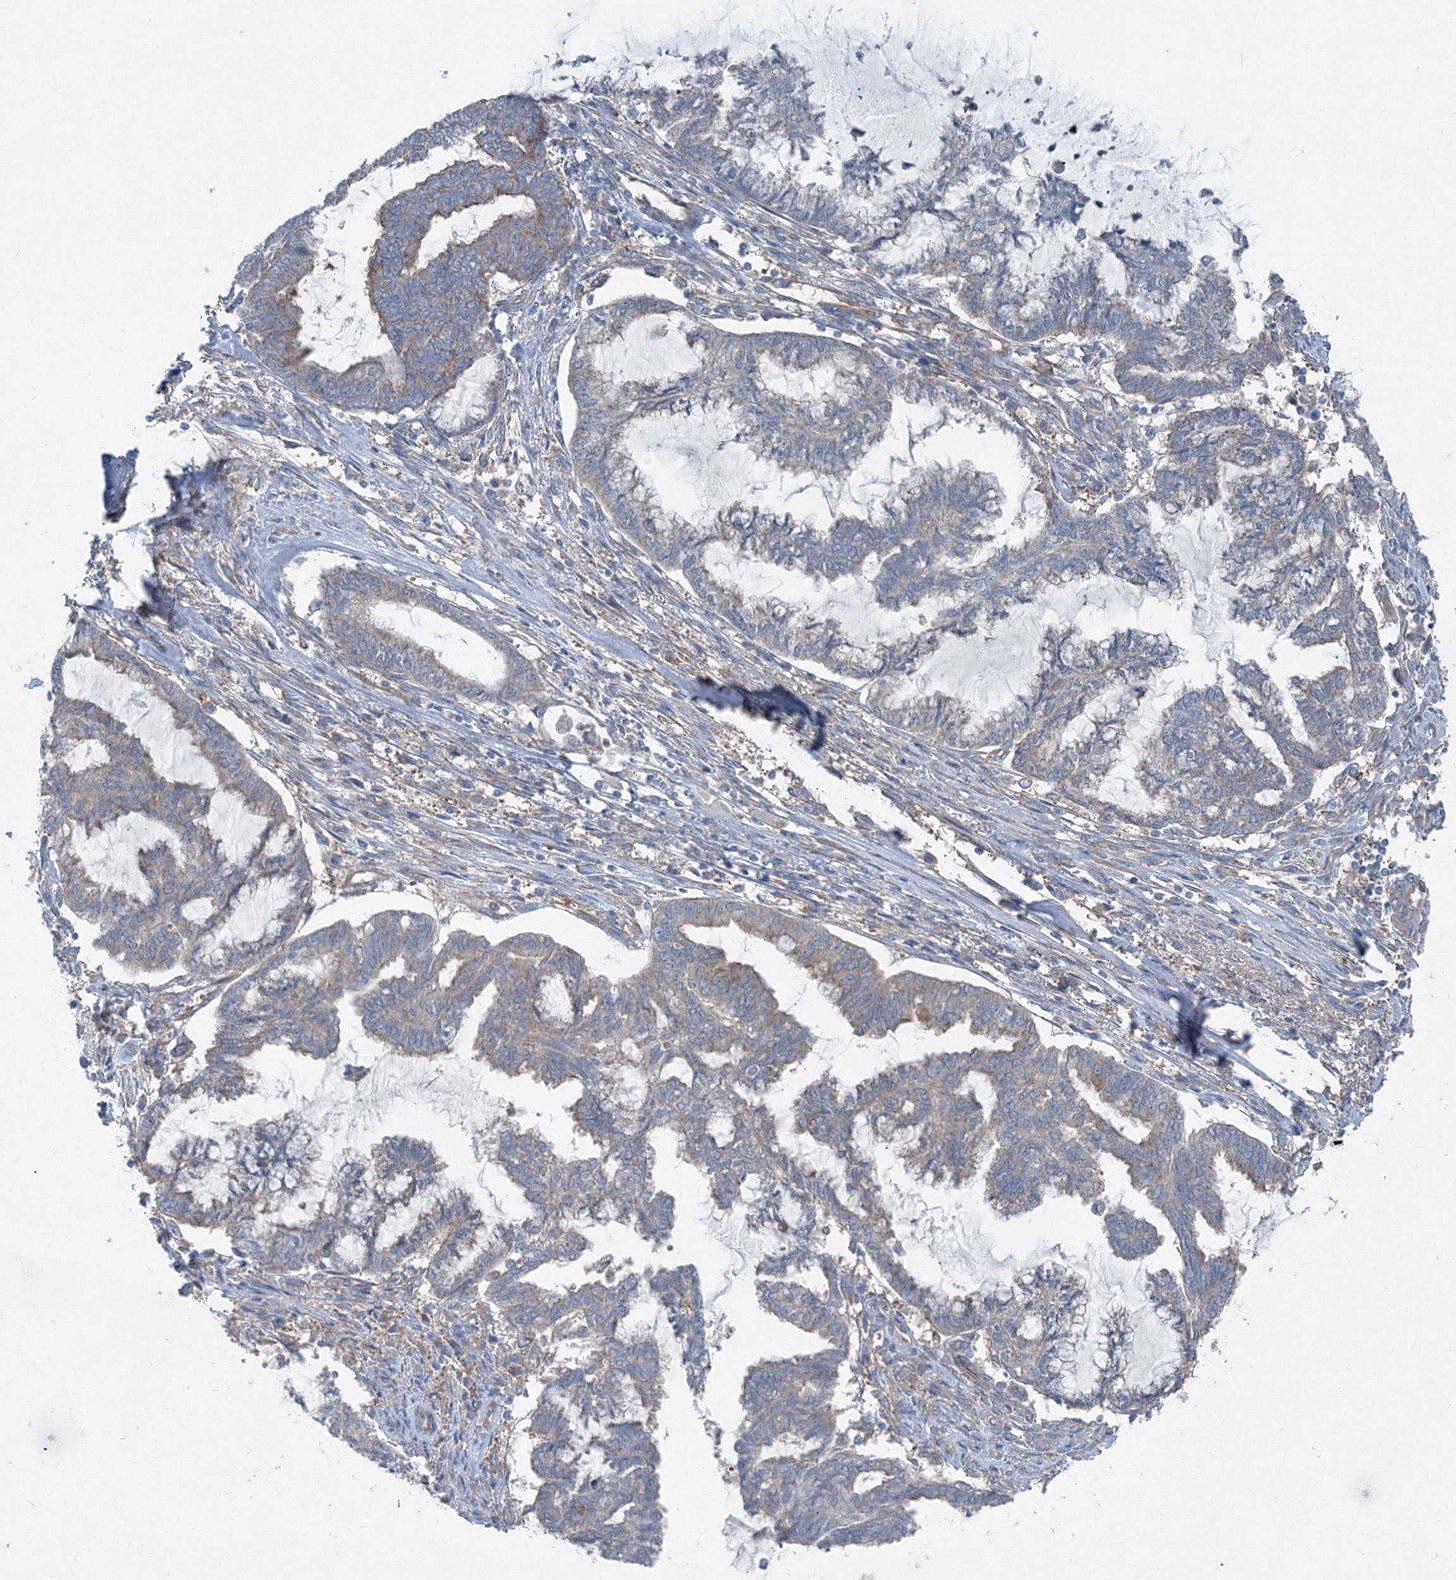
{"staining": {"intensity": "weak", "quantity": "25%-75%", "location": "cytoplasmic/membranous"}, "tissue": "endometrial cancer", "cell_type": "Tumor cells", "image_type": "cancer", "snomed": [{"axis": "morphology", "description": "Adenocarcinoma, NOS"}, {"axis": "topography", "description": "Endometrium"}], "caption": "The image reveals a brown stain indicating the presence of a protein in the cytoplasmic/membranous of tumor cells in endometrial adenocarcinoma. Using DAB (brown) and hematoxylin (blue) stains, captured at high magnification using brightfield microscopy.", "gene": "TPRKB", "patient": {"sex": "female", "age": 86}}